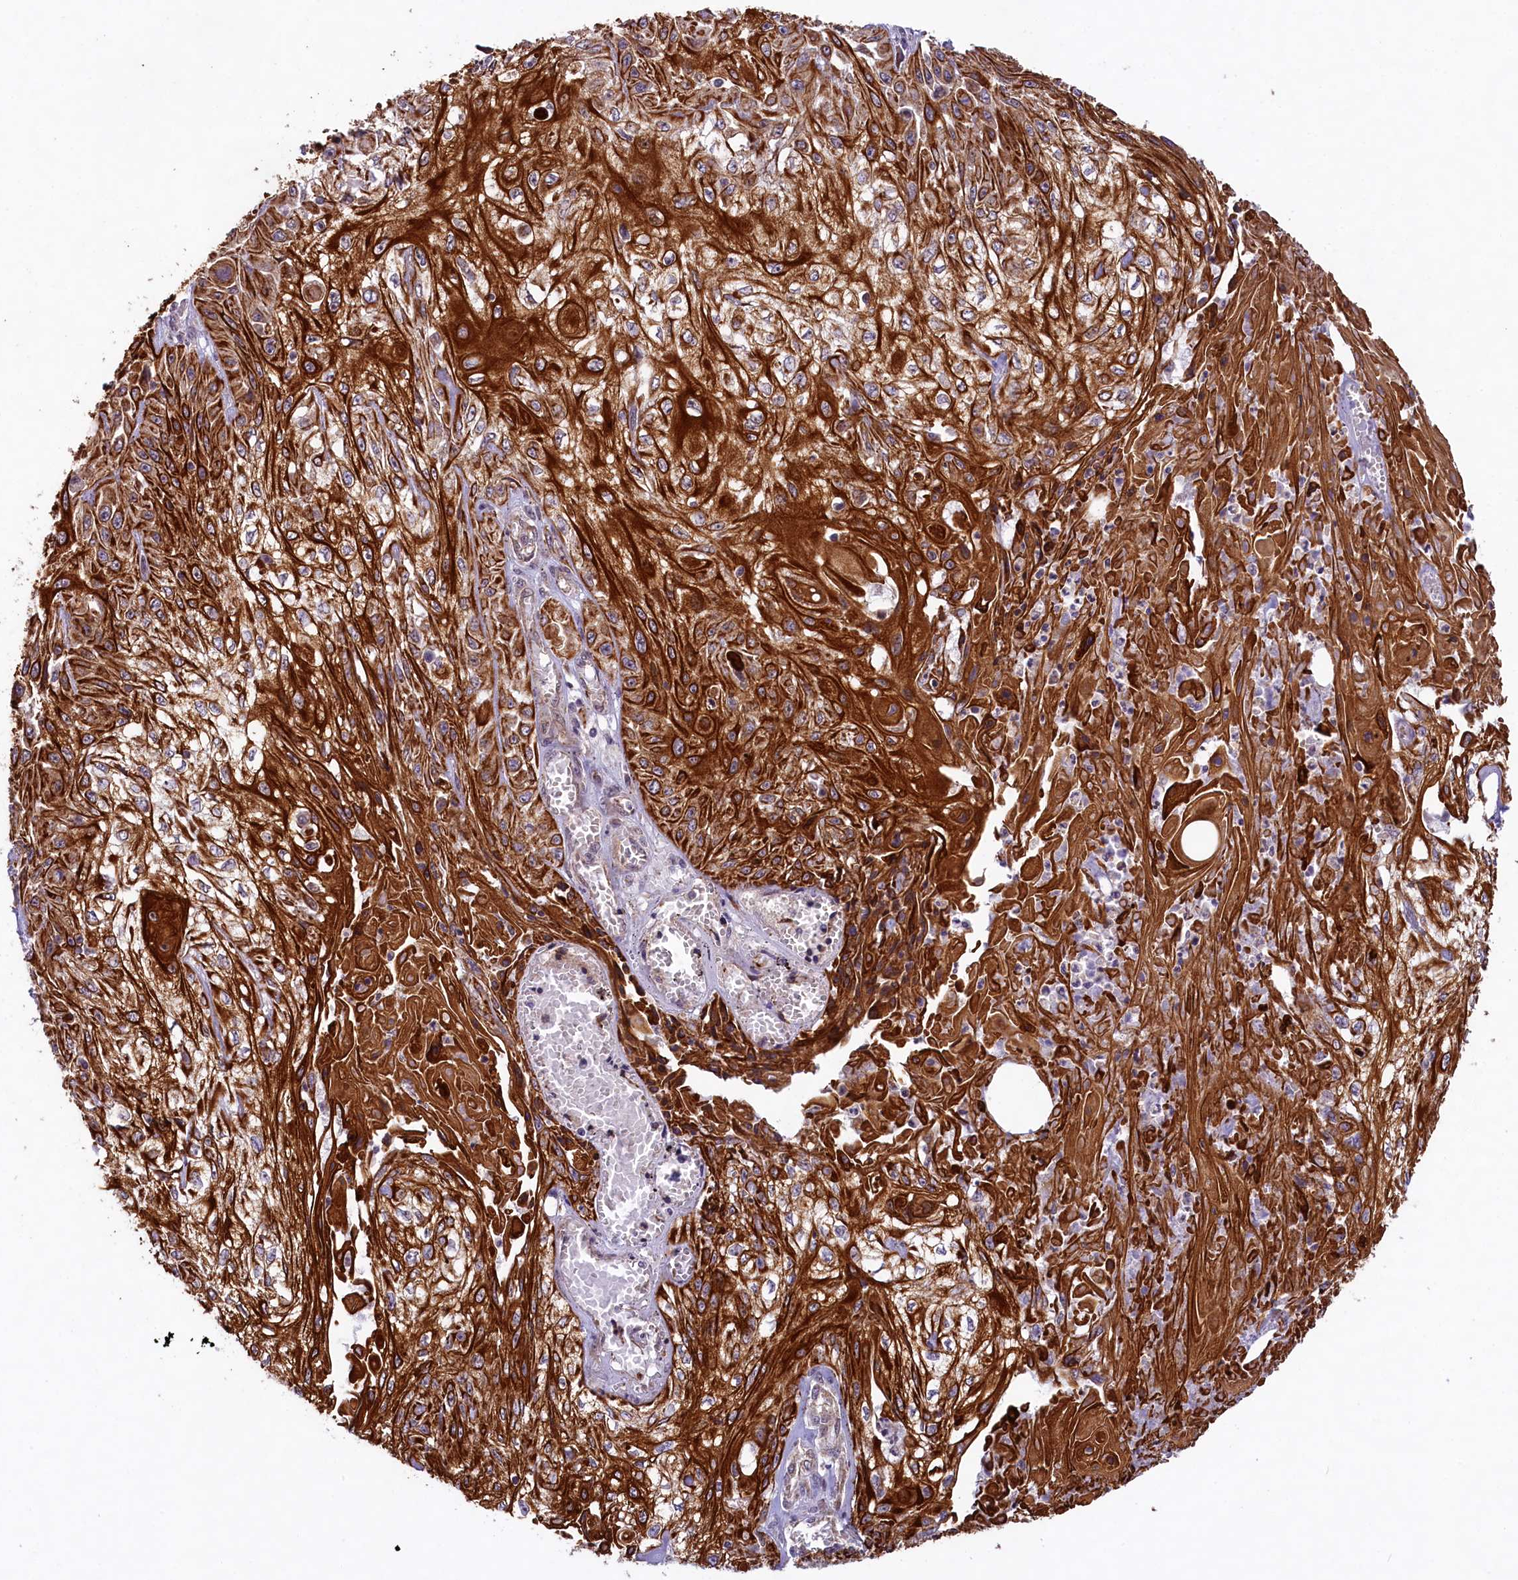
{"staining": {"intensity": "strong", "quantity": ">75%", "location": "cytoplasmic/membranous"}, "tissue": "skin cancer", "cell_type": "Tumor cells", "image_type": "cancer", "snomed": [{"axis": "morphology", "description": "Squamous cell carcinoma, NOS"}, {"axis": "morphology", "description": "Squamous cell carcinoma, metastatic, NOS"}, {"axis": "topography", "description": "Skin"}, {"axis": "topography", "description": "Lymph node"}], "caption": "An immunohistochemistry histopathology image of neoplastic tissue is shown. Protein staining in brown labels strong cytoplasmic/membranous positivity in metastatic squamous cell carcinoma (skin) within tumor cells. The staining was performed using DAB (3,3'-diaminobenzidine) to visualize the protein expression in brown, while the nuclei were stained in blue with hematoxylin (Magnification: 20x).", "gene": "CARD8", "patient": {"sex": "male", "age": 75}}